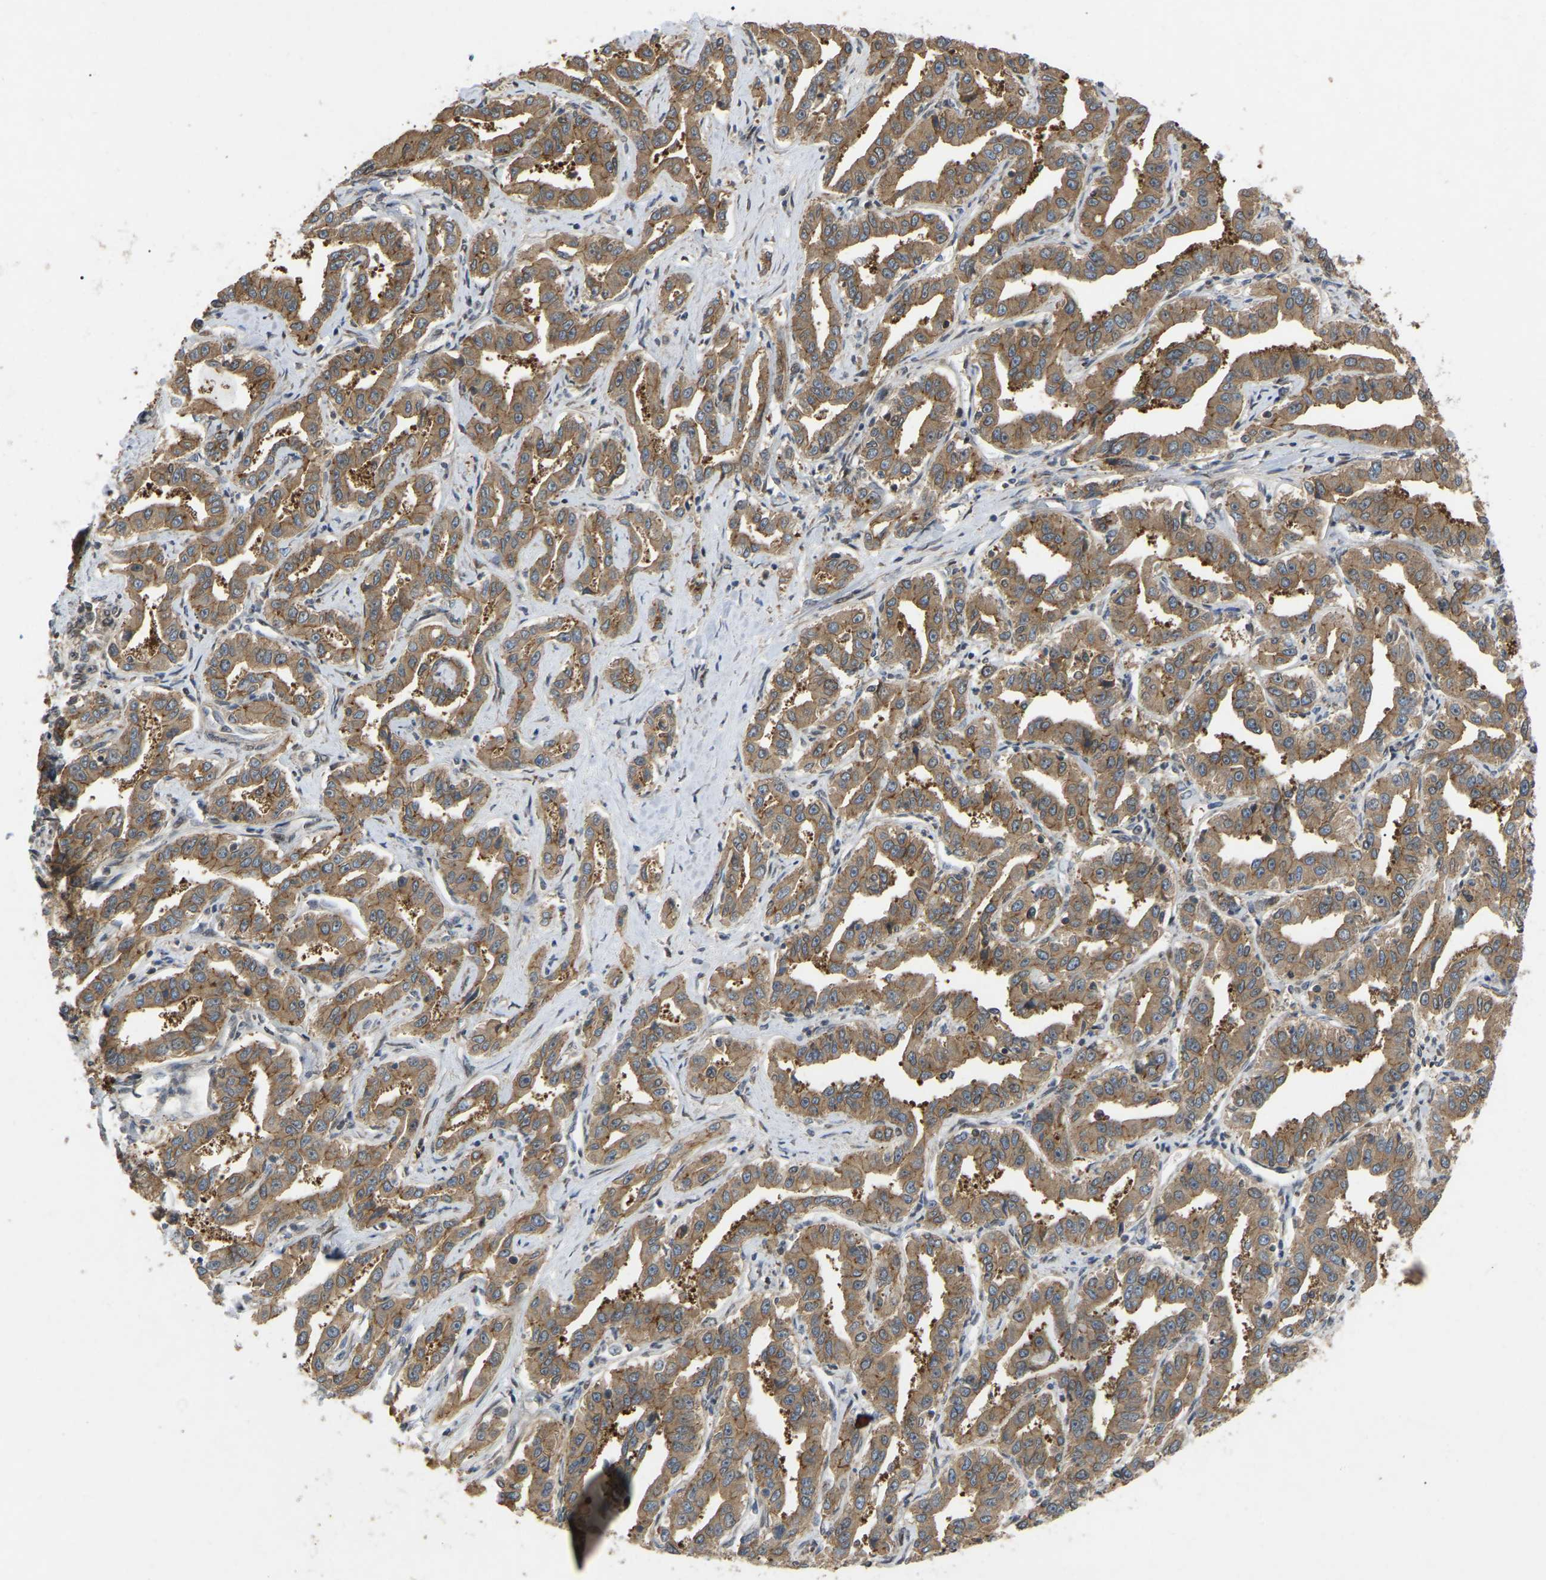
{"staining": {"intensity": "moderate", "quantity": ">75%", "location": "cytoplasmic/membranous"}, "tissue": "liver cancer", "cell_type": "Tumor cells", "image_type": "cancer", "snomed": [{"axis": "morphology", "description": "Cholangiocarcinoma"}, {"axis": "topography", "description": "Liver"}], "caption": "Liver cancer was stained to show a protein in brown. There is medium levels of moderate cytoplasmic/membranous expression in approximately >75% of tumor cells.", "gene": "KIAA1549", "patient": {"sex": "male", "age": 59}}